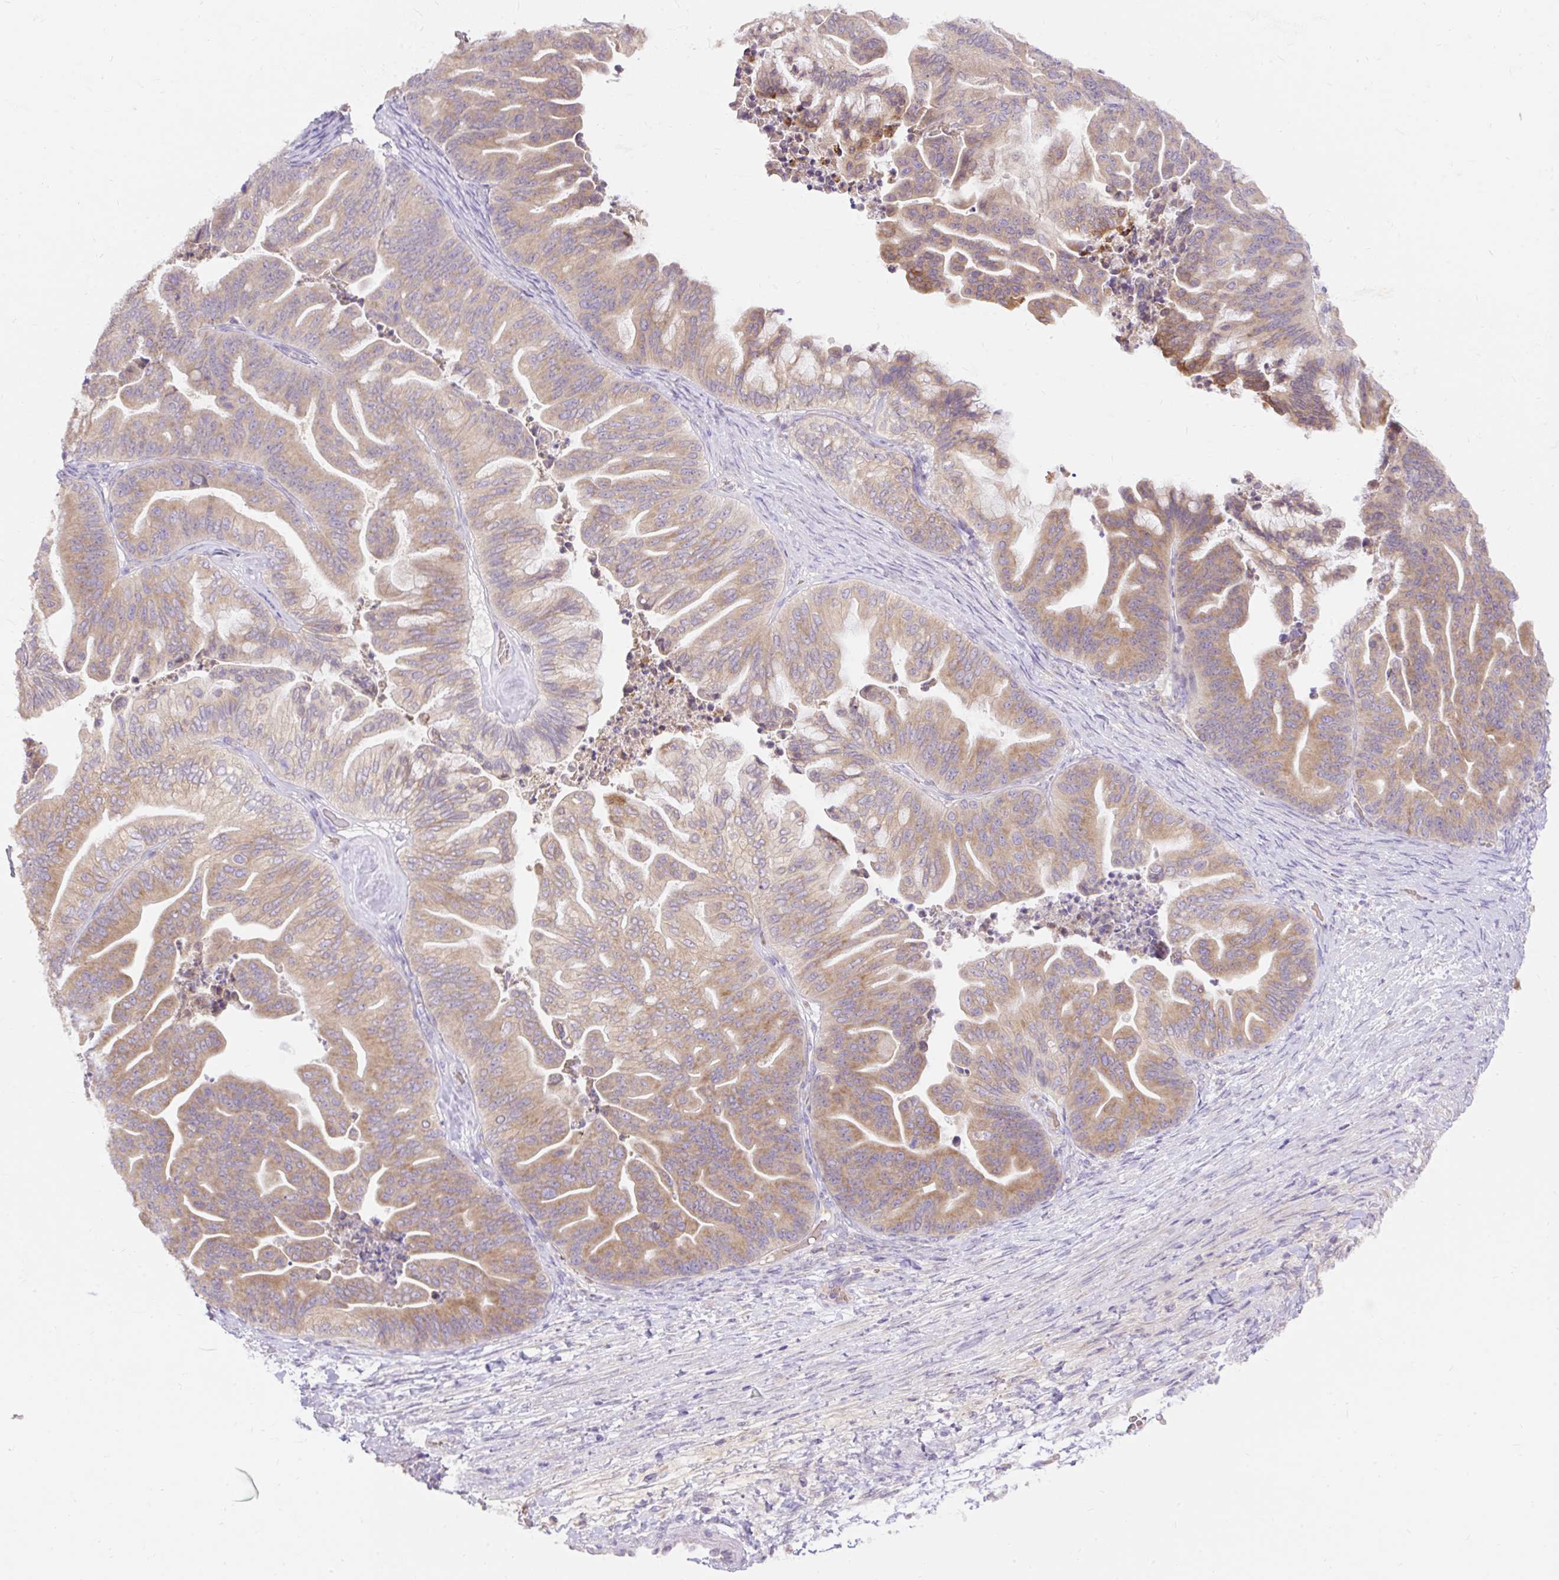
{"staining": {"intensity": "moderate", "quantity": ">75%", "location": "cytoplasmic/membranous"}, "tissue": "ovarian cancer", "cell_type": "Tumor cells", "image_type": "cancer", "snomed": [{"axis": "morphology", "description": "Cystadenocarcinoma, mucinous, NOS"}, {"axis": "topography", "description": "Ovary"}], "caption": "Moderate cytoplasmic/membranous positivity is seen in about >75% of tumor cells in ovarian cancer (mucinous cystadenocarcinoma).", "gene": "SEC63", "patient": {"sex": "female", "age": 67}}